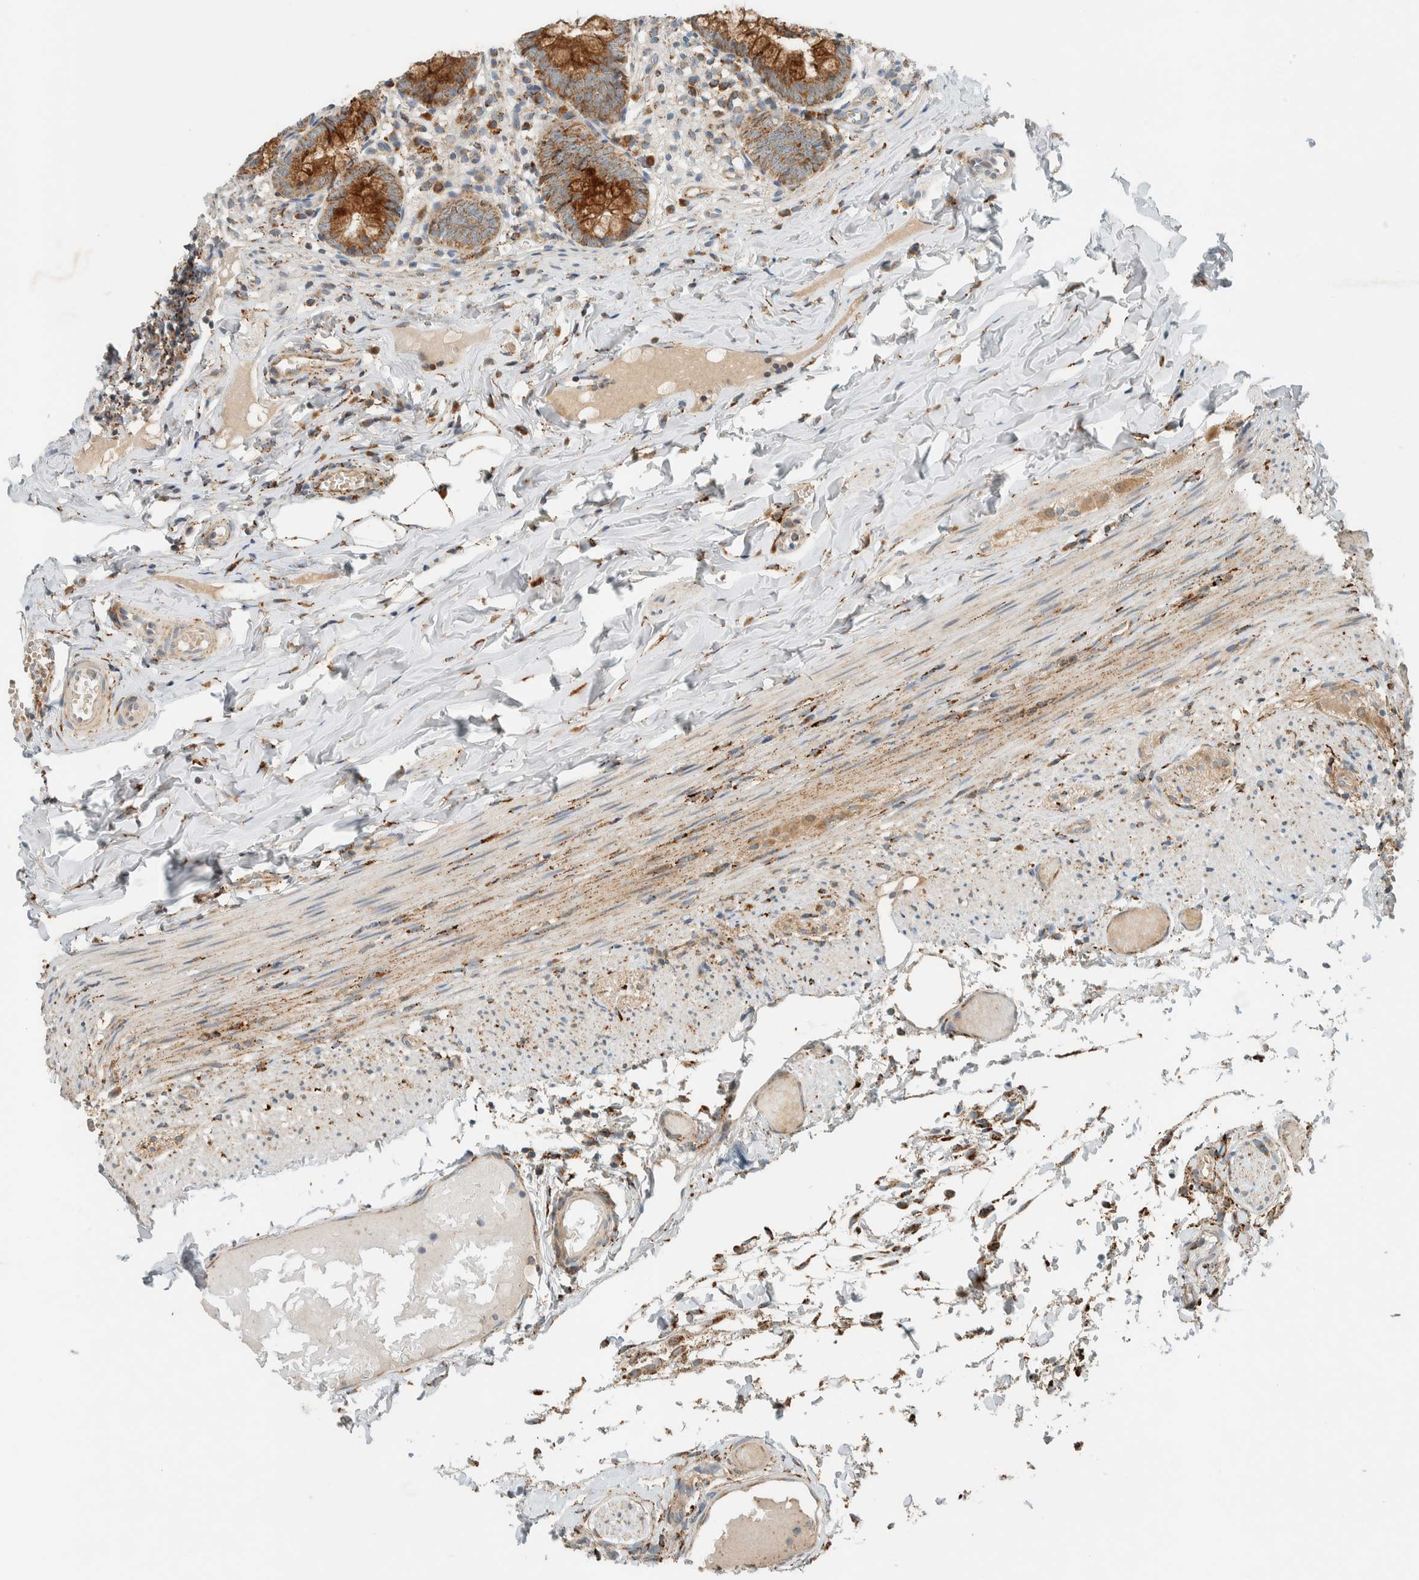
{"staining": {"intensity": "strong", "quantity": ">75%", "location": "cytoplasmic/membranous"}, "tissue": "appendix", "cell_type": "Glandular cells", "image_type": "normal", "snomed": [{"axis": "morphology", "description": "Normal tissue, NOS"}, {"axis": "topography", "description": "Appendix"}], "caption": "Immunohistochemical staining of normal appendix displays high levels of strong cytoplasmic/membranous expression in approximately >75% of glandular cells.", "gene": "SPAG5", "patient": {"sex": "male", "age": 8}}